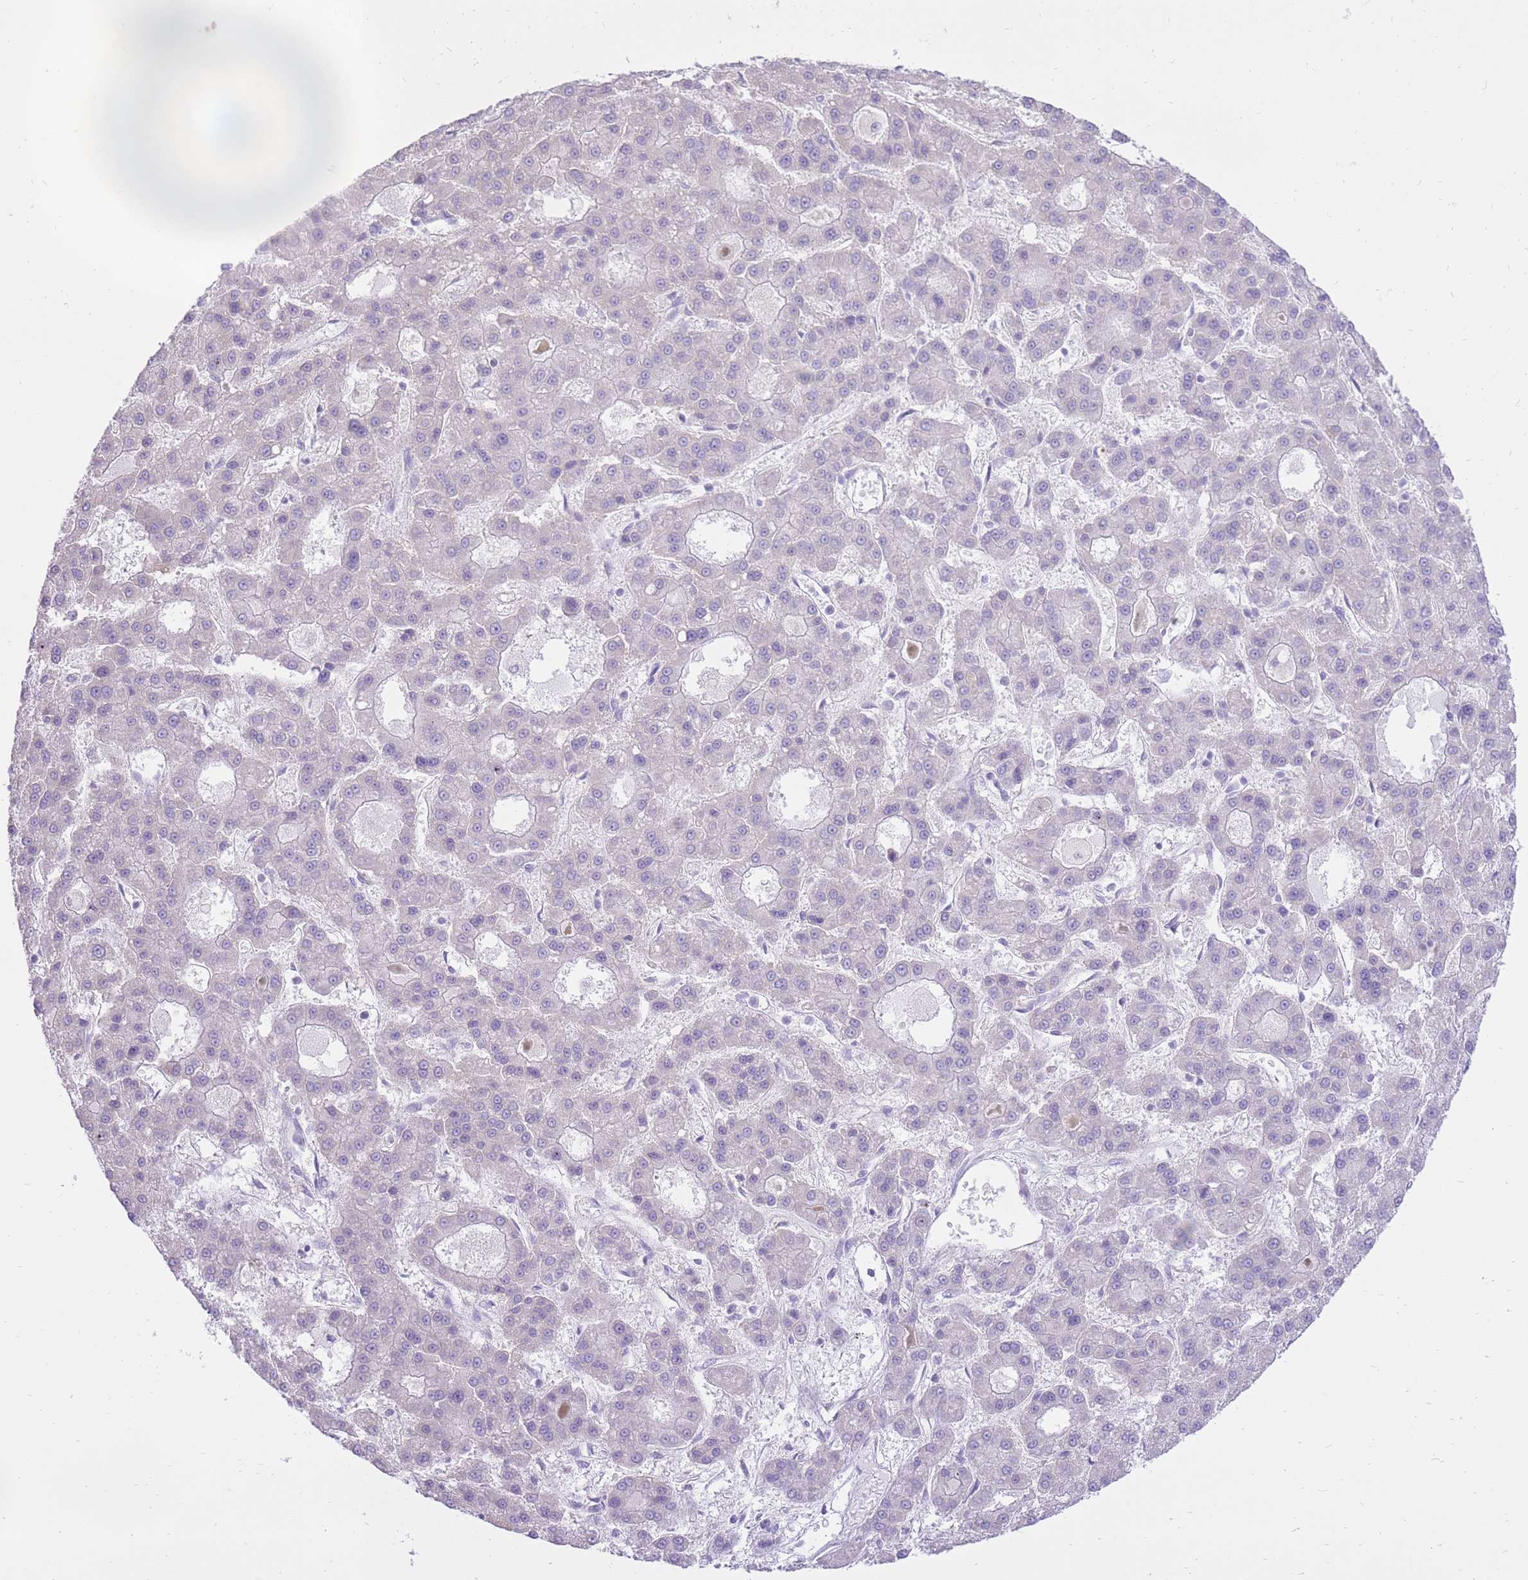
{"staining": {"intensity": "negative", "quantity": "none", "location": "none"}, "tissue": "liver cancer", "cell_type": "Tumor cells", "image_type": "cancer", "snomed": [{"axis": "morphology", "description": "Carcinoma, Hepatocellular, NOS"}, {"axis": "topography", "description": "Liver"}], "caption": "IHC of liver hepatocellular carcinoma reveals no expression in tumor cells.", "gene": "SLC4A4", "patient": {"sex": "male", "age": 70}}